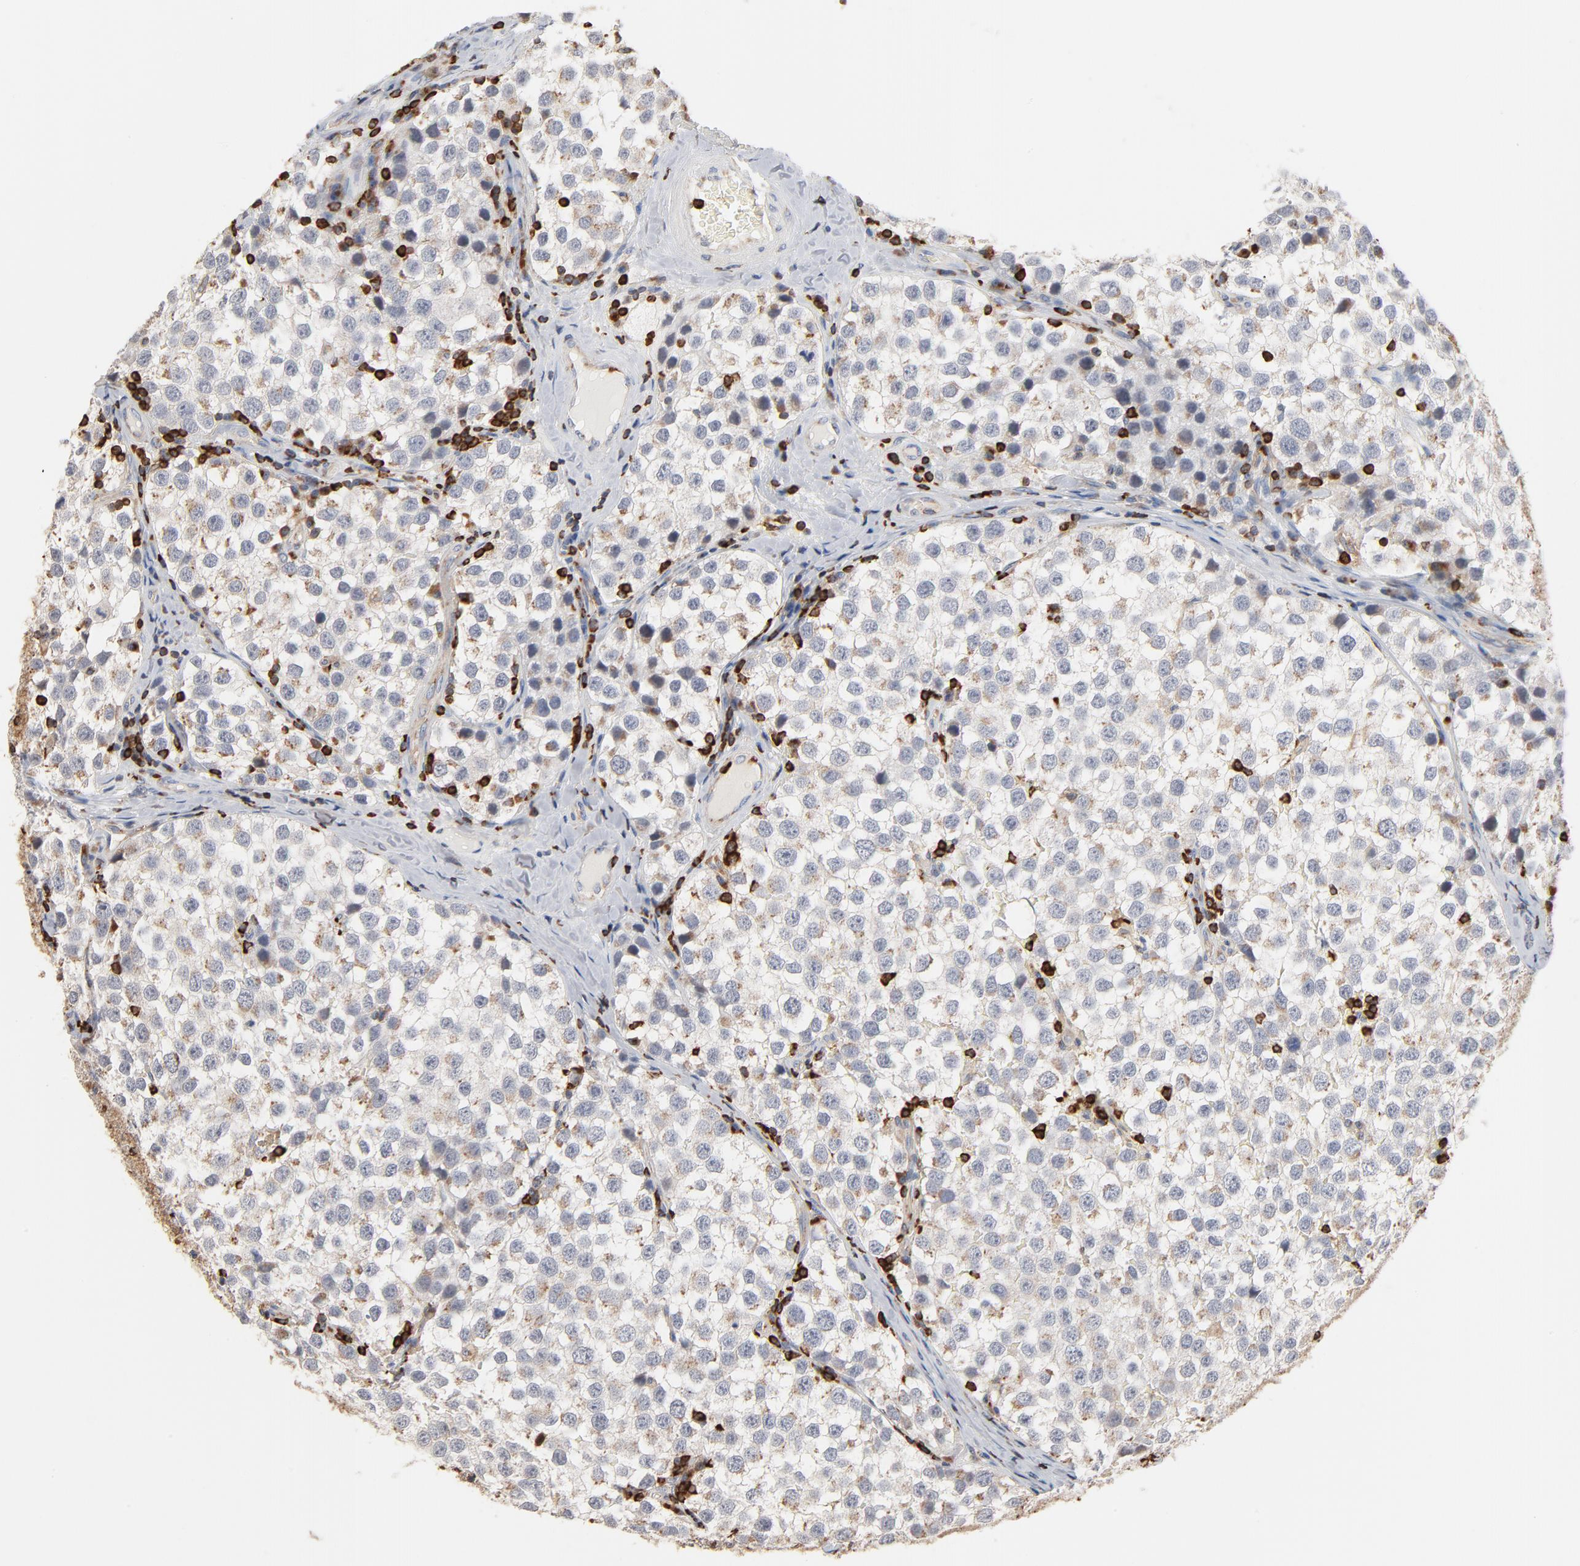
{"staining": {"intensity": "negative", "quantity": "none", "location": "none"}, "tissue": "testis cancer", "cell_type": "Tumor cells", "image_type": "cancer", "snomed": [{"axis": "morphology", "description": "Seminoma, NOS"}, {"axis": "topography", "description": "Testis"}], "caption": "Protein analysis of testis cancer displays no significant expression in tumor cells. (Immunohistochemistry (ihc), brightfield microscopy, high magnification).", "gene": "SH3KBP1", "patient": {"sex": "male", "age": 39}}